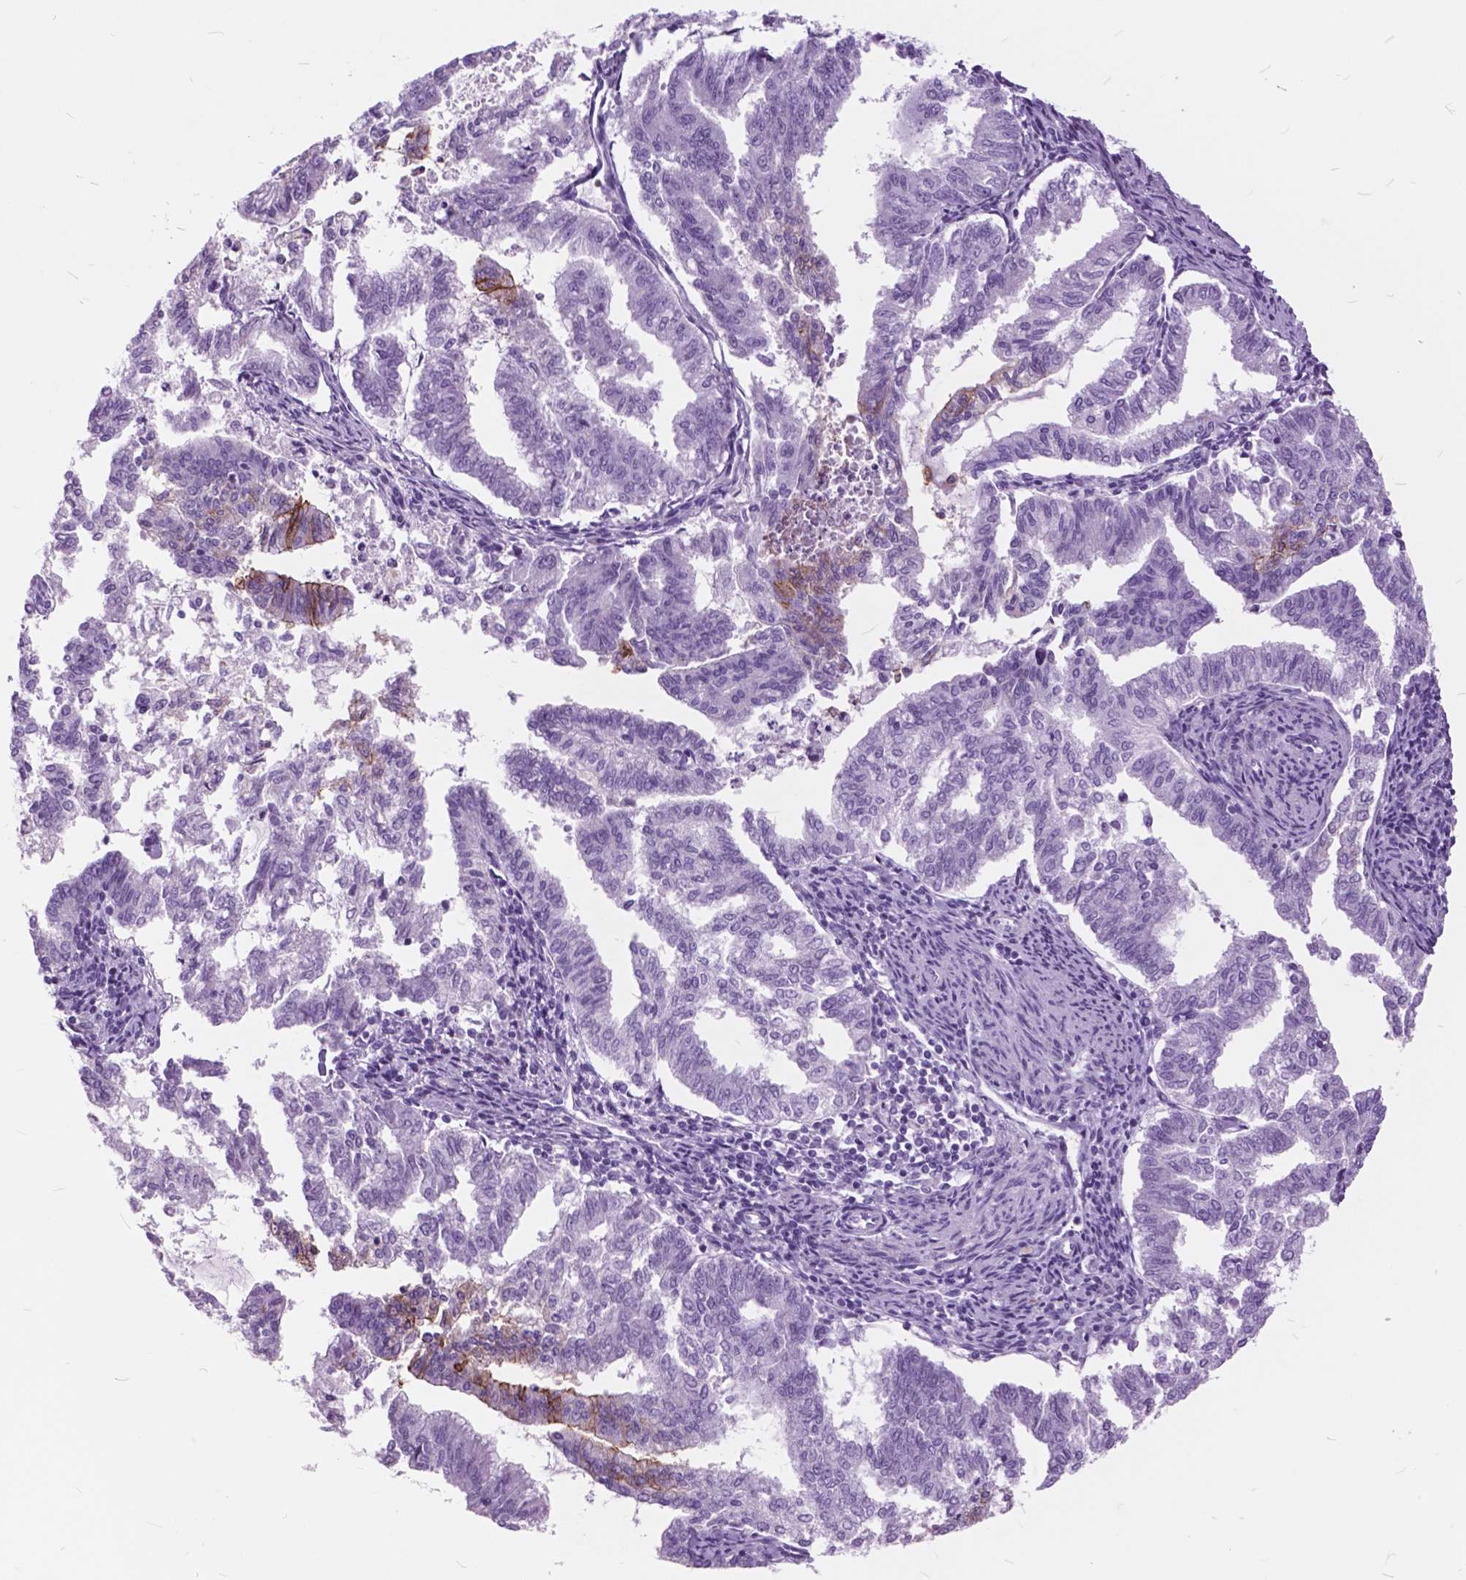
{"staining": {"intensity": "moderate", "quantity": "<25%", "location": "cytoplasmic/membranous"}, "tissue": "endometrial cancer", "cell_type": "Tumor cells", "image_type": "cancer", "snomed": [{"axis": "morphology", "description": "Adenocarcinoma, NOS"}, {"axis": "topography", "description": "Endometrium"}], "caption": "Protein analysis of endometrial adenocarcinoma tissue exhibits moderate cytoplasmic/membranous positivity in approximately <25% of tumor cells. The staining was performed using DAB to visualize the protein expression in brown, while the nuclei were stained in blue with hematoxylin (Magnification: 20x).", "gene": "GDF9", "patient": {"sex": "female", "age": 79}}